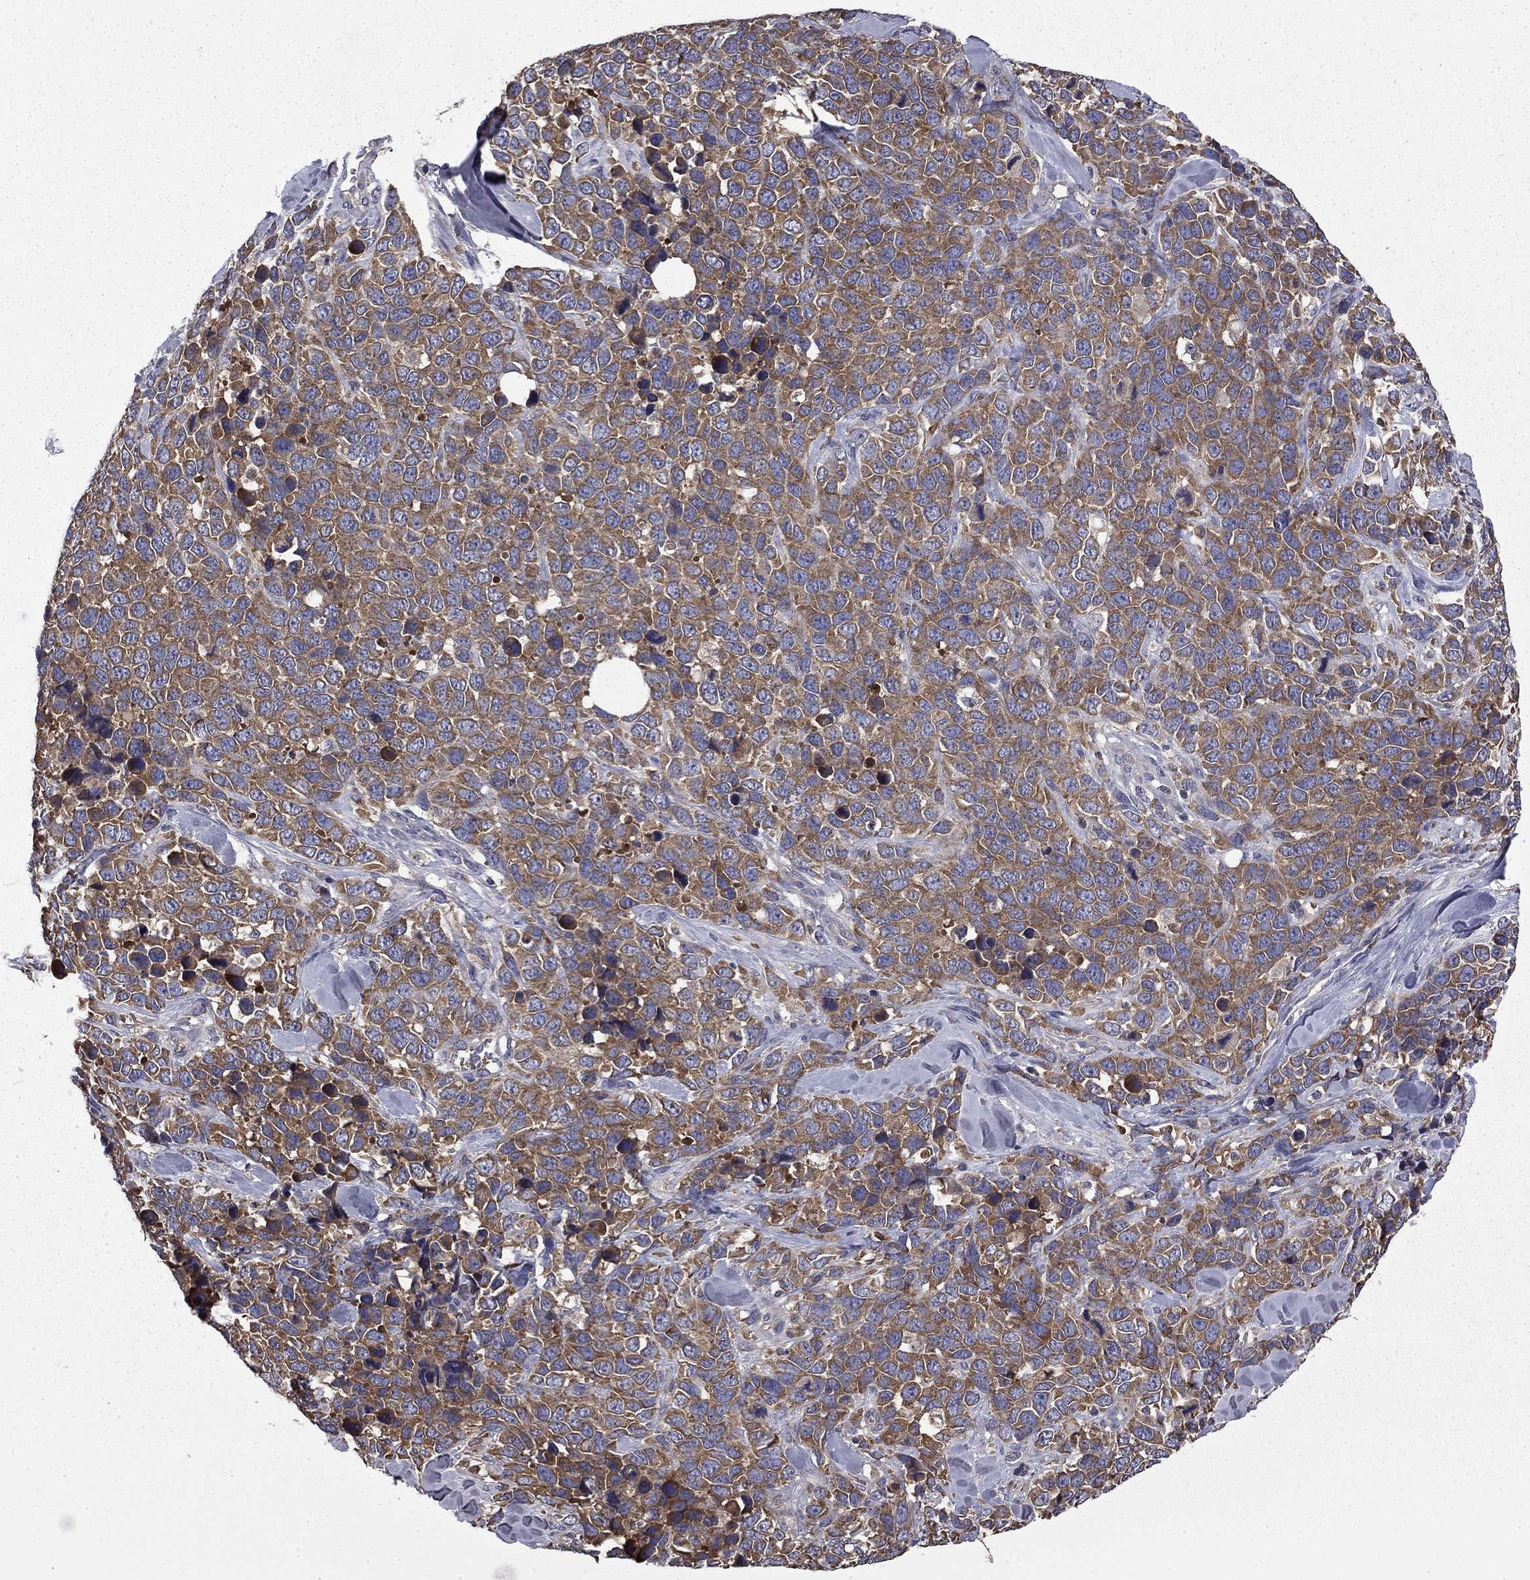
{"staining": {"intensity": "moderate", "quantity": ">75%", "location": "cytoplasmic/membranous"}, "tissue": "melanoma", "cell_type": "Tumor cells", "image_type": "cancer", "snomed": [{"axis": "morphology", "description": "Malignant melanoma, Metastatic site"}, {"axis": "topography", "description": "Skin"}], "caption": "This is a micrograph of immunohistochemistry staining of malignant melanoma (metastatic site), which shows moderate staining in the cytoplasmic/membranous of tumor cells.", "gene": "CEACAM7", "patient": {"sex": "male", "age": 84}}